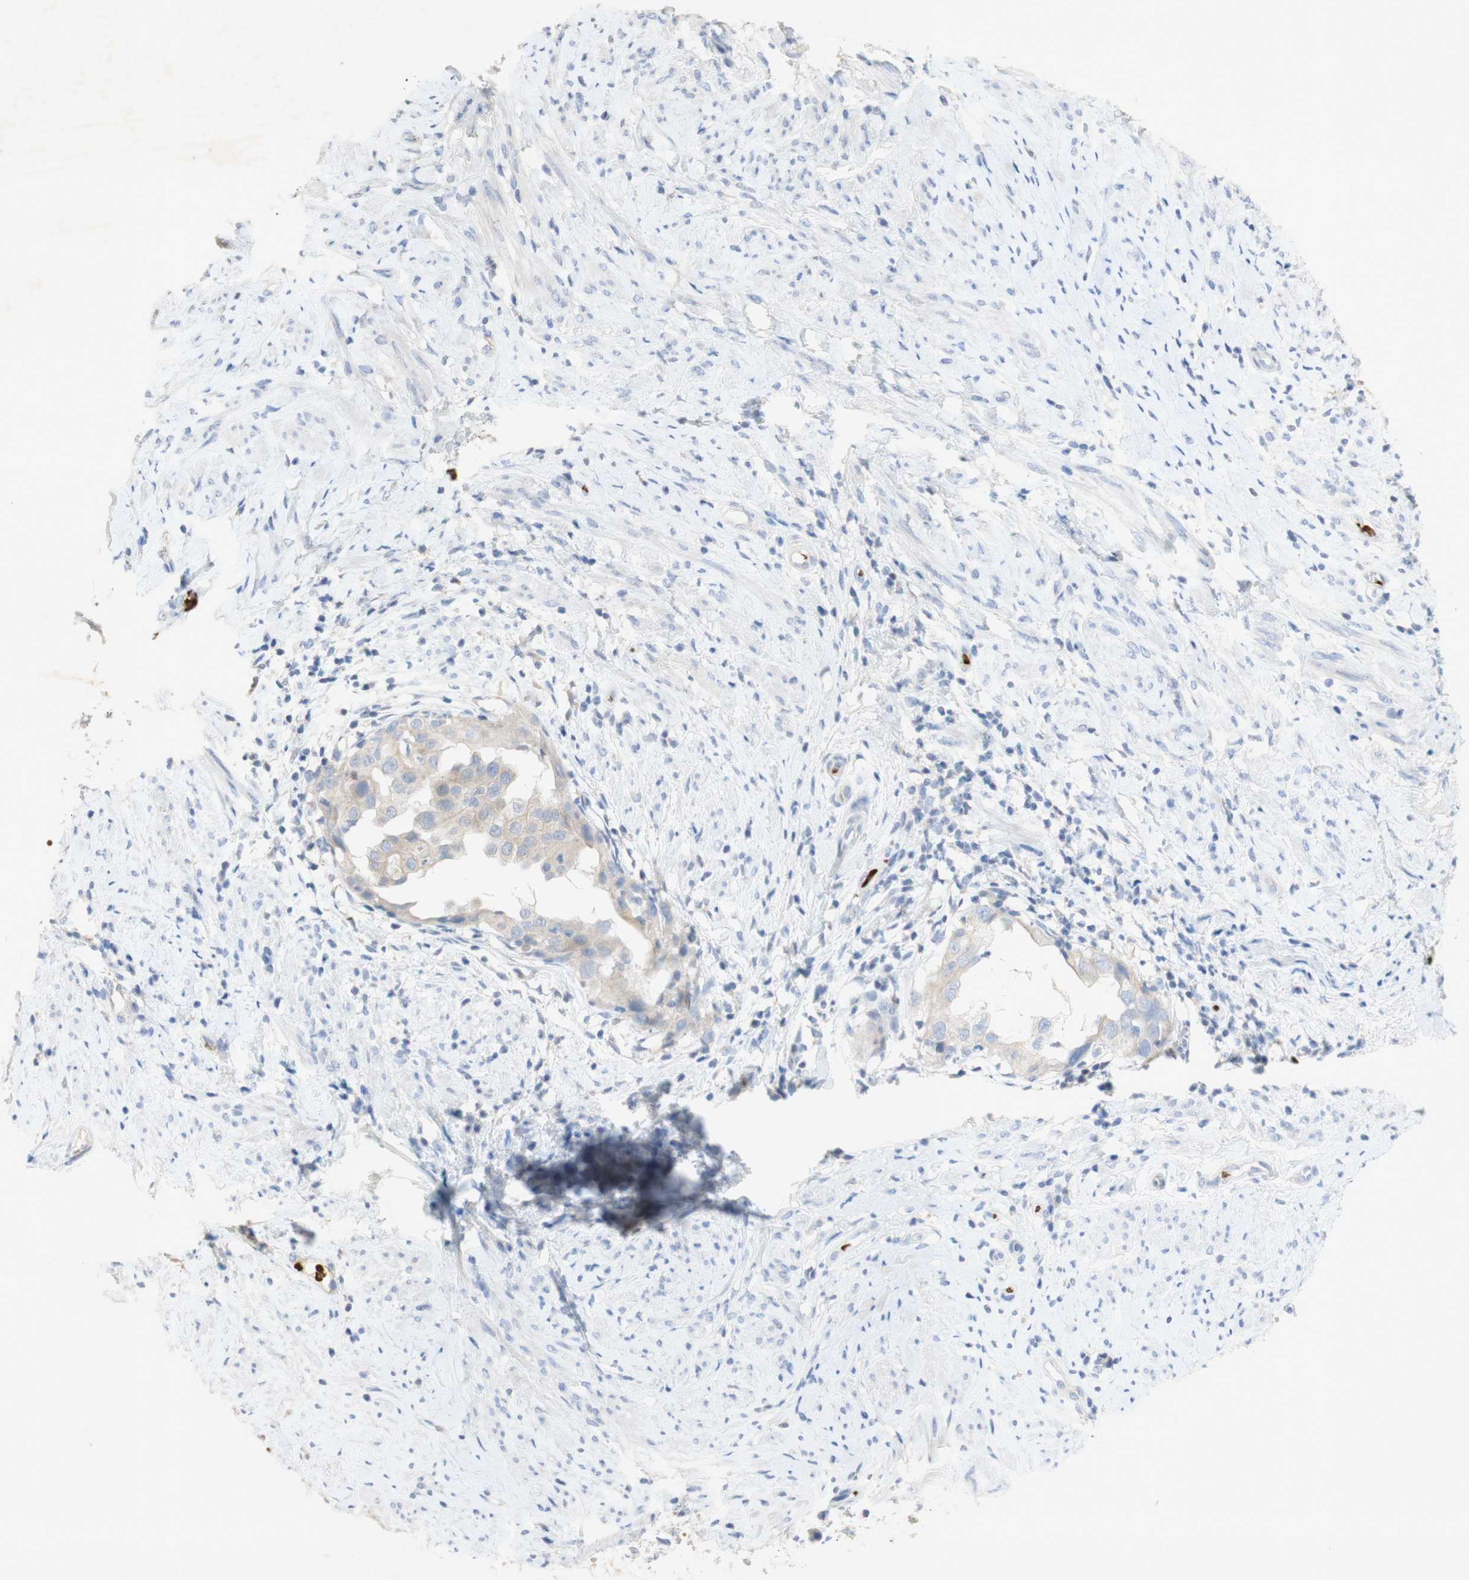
{"staining": {"intensity": "weak", "quantity": "<25%", "location": "cytoplasmic/membranous"}, "tissue": "endometrial cancer", "cell_type": "Tumor cells", "image_type": "cancer", "snomed": [{"axis": "morphology", "description": "Adenocarcinoma, NOS"}, {"axis": "topography", "description": "Endometrium"}], "caption": "Human adenocarcinoma (endometrial) stained for a protein using immunohistochemistry (IHC) displays no expression in tumor cells.", "gene": "EPO", "patient": {"sex": "female", "age": 85}}